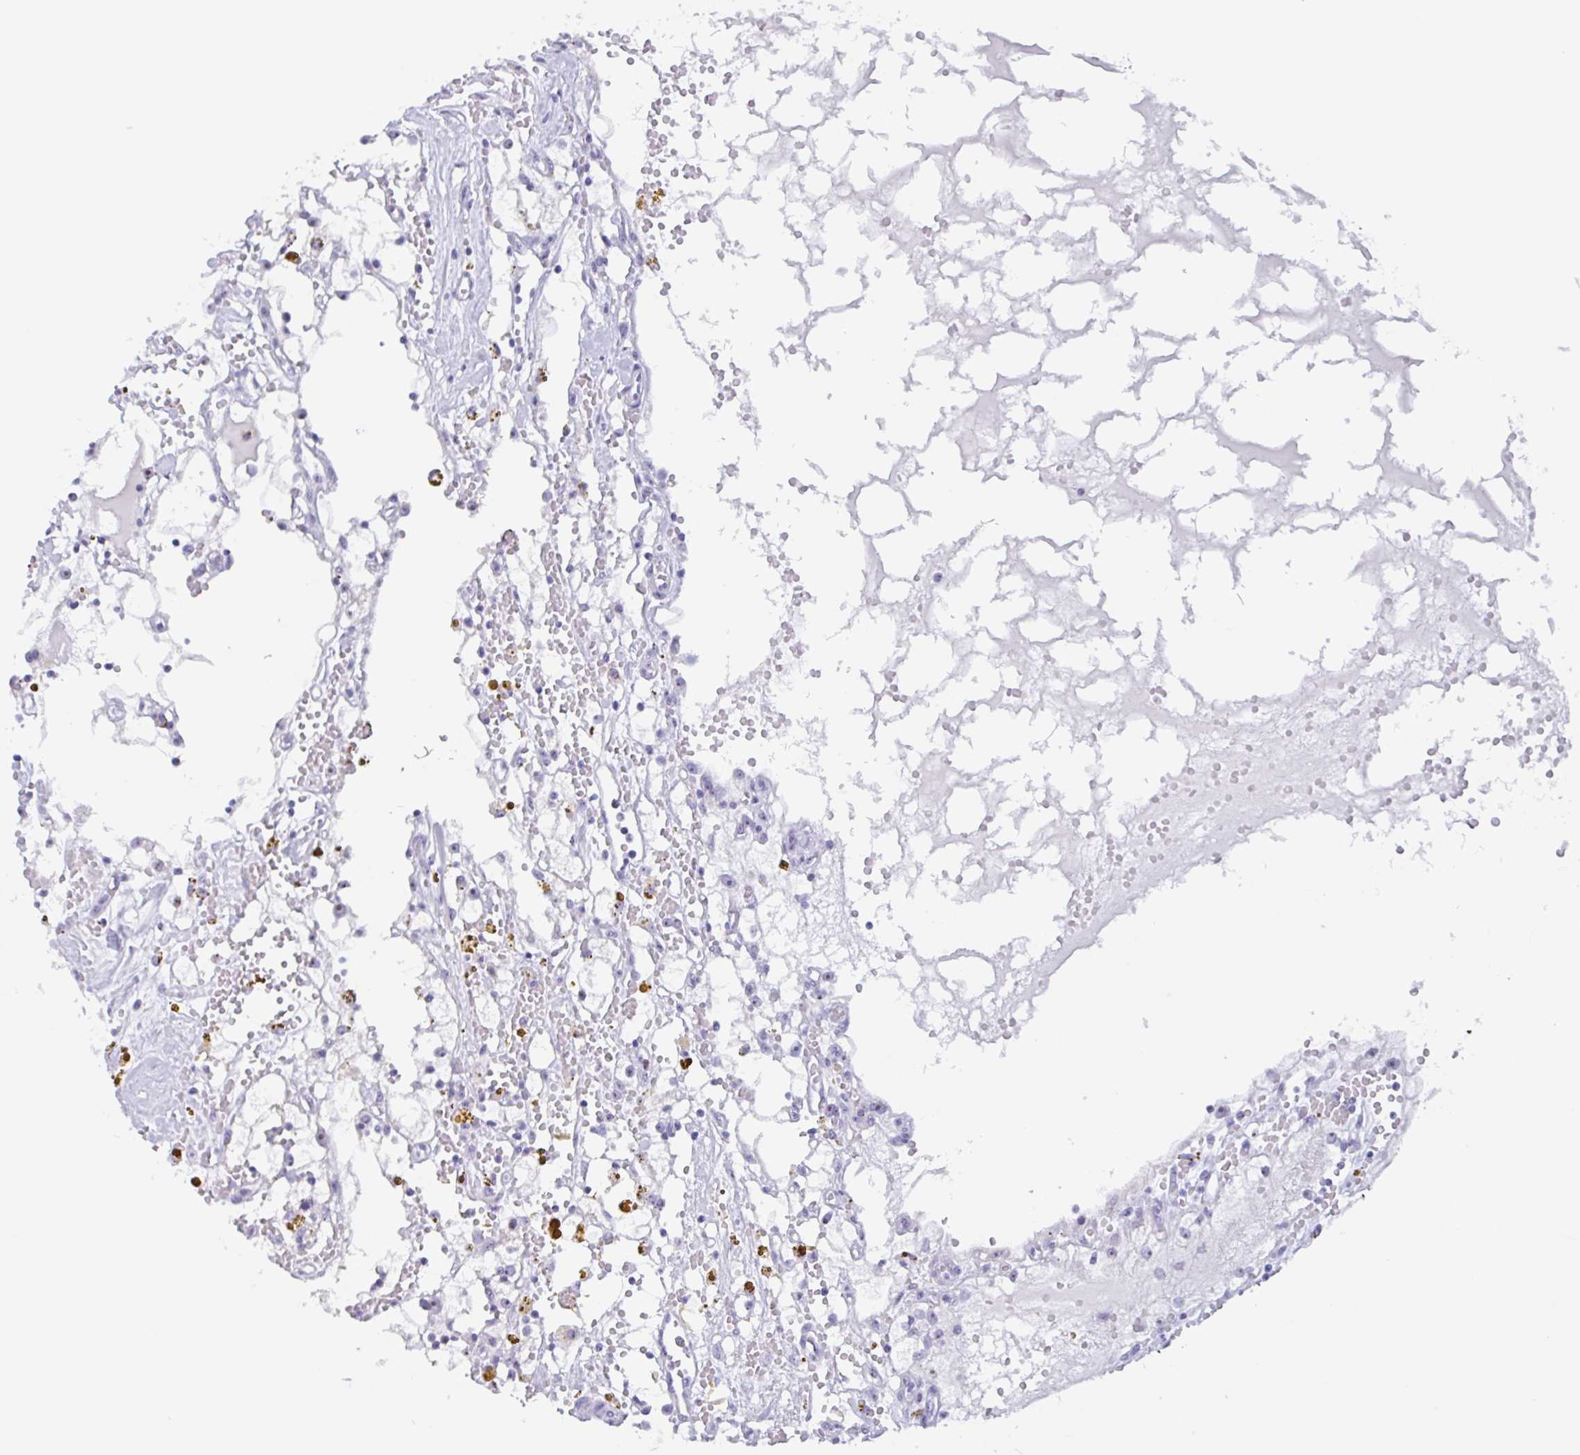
{"staining": {"intensity": "negative", "quantity": "none", "location": "none"}, "tissue": "renal cancer", "cell_type": "Tumor cells", "image_type": "cancer", "snomed": [{"axis": "morphology", "description": "Adenocarcinoma, NOS"}, {"axis": "topography", "description": "Kidney"}], "caption": "This is an immunohistochemistry (IHC) histopathology image of renal cancer. There is no positivity in tumor cells.", "gene": "LENG9", "patient": {"sex": "male", "age": 56}}